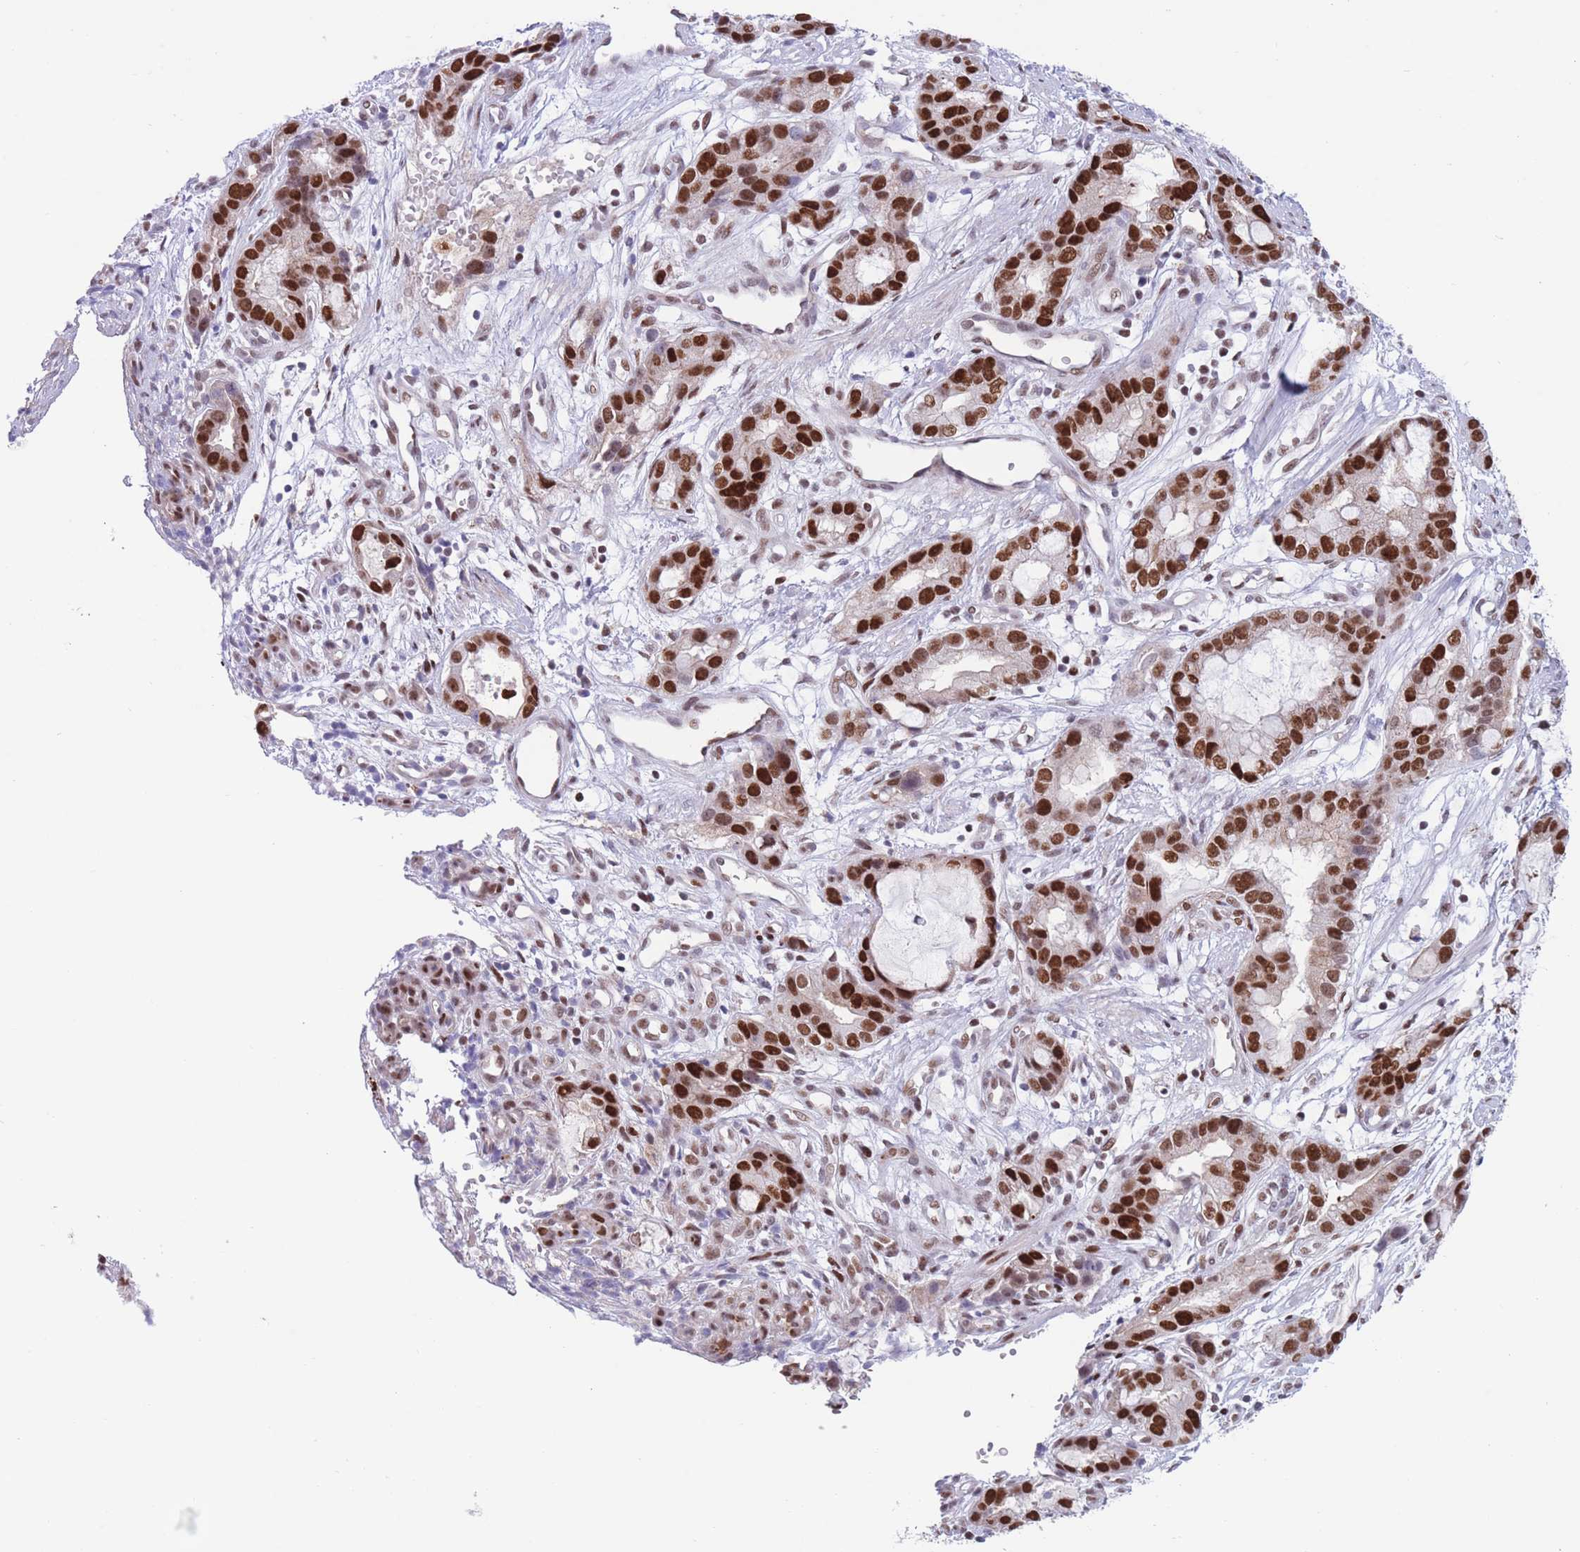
{"staining": {"intensity": "strong", "quantity": ">75%", "location": "nuclear"}, "tissue": "stomach cancer", "cell_type": "Tumor cells", "image_type": "cancer", "snomed": [{"axis": "morphology", "description": "Adenocarcinoma, NOS"}, {"axis": "topography", "description": "Stomach"}], "caption": "DAB (3,3'-diaminobenzidine) immunohistochemical staining of stomach cancer (adenocarcinoma) displays strong nuclear protein expression in approximately >75% of tumor cells. The protein of interest is shown in brown color, while the nuclei are stained blue.", "gene": "DNAJC3", "patient": {"sex": "male", "age": 55}}